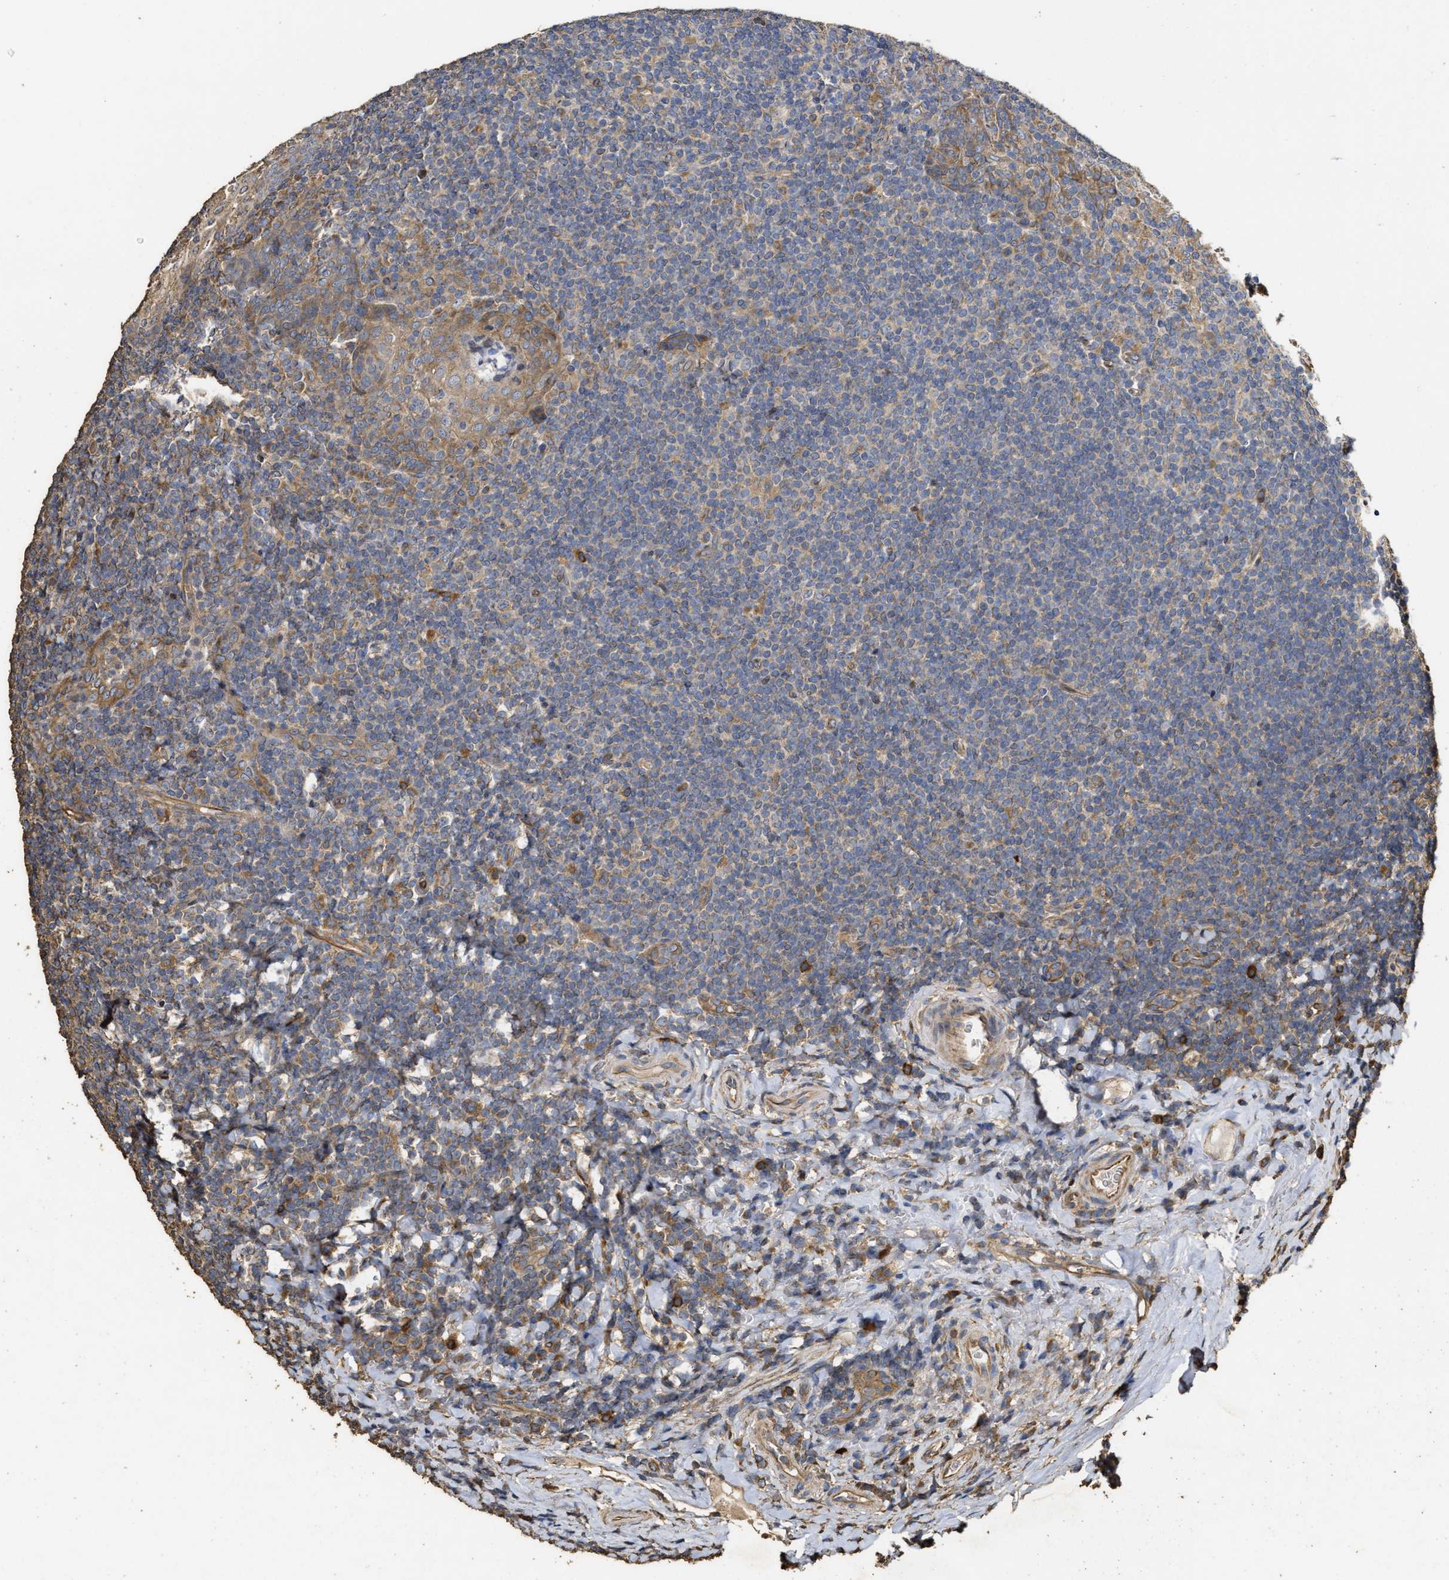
{"staining": {"intensity": "weak", "quantity": ">75%", "location": "cytoplasmic/membranous"}, "tissue": "tonsil", "cell_type": "Germinal center cells", "image_type": "normal", "snomed": [{"axis": "morphology", "description": "Normal tissue, NOS"}, {"axis": "topography", "description": "Tonsil"}], "caption": "Protein expression analysis of benign human tonsil reveals weak cytoplasmic/membranous expression in approximately >75% of germinal center cells.", "gene": "NAV1", "patient": {"sex": "male", "age": 37}}